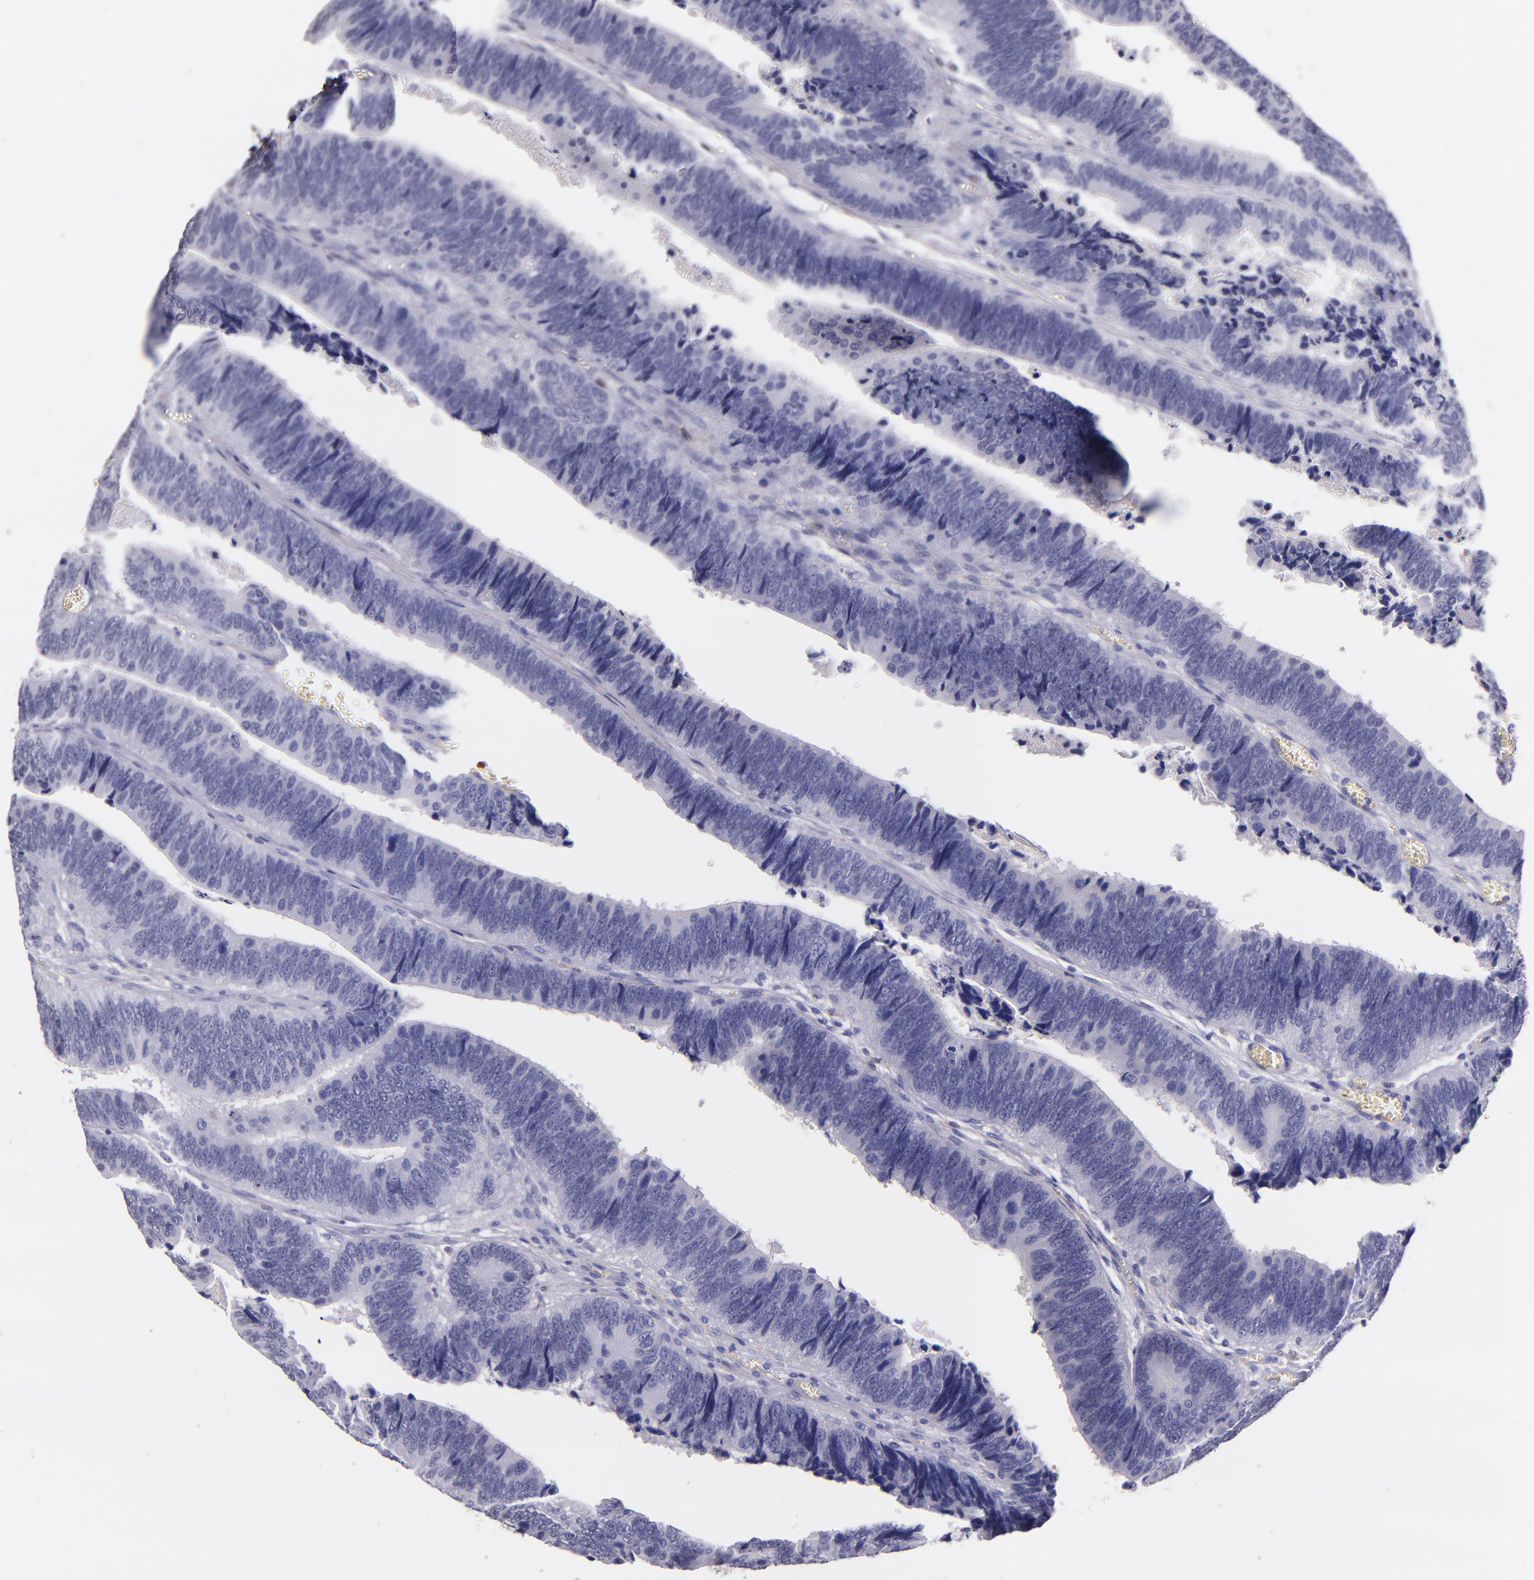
{"staining": {"intensity": "negative", "quantity": "none", "location": "none"}, "tissue": "colorectal cancer", "cell_type": "Tumor cells", "image_type": "cancer", "snomed": [{"axis": "morphology", "description": "Adenocarcinoma, NOS"}, {"axis": "topography", "description": "Colon"}], "caption": "An image of human colorectal cancer (adenocarcinoma) is negative for staining in tumor cells.", "gene": "F13A1", "patient": {"sex": "male", "age": 72}}